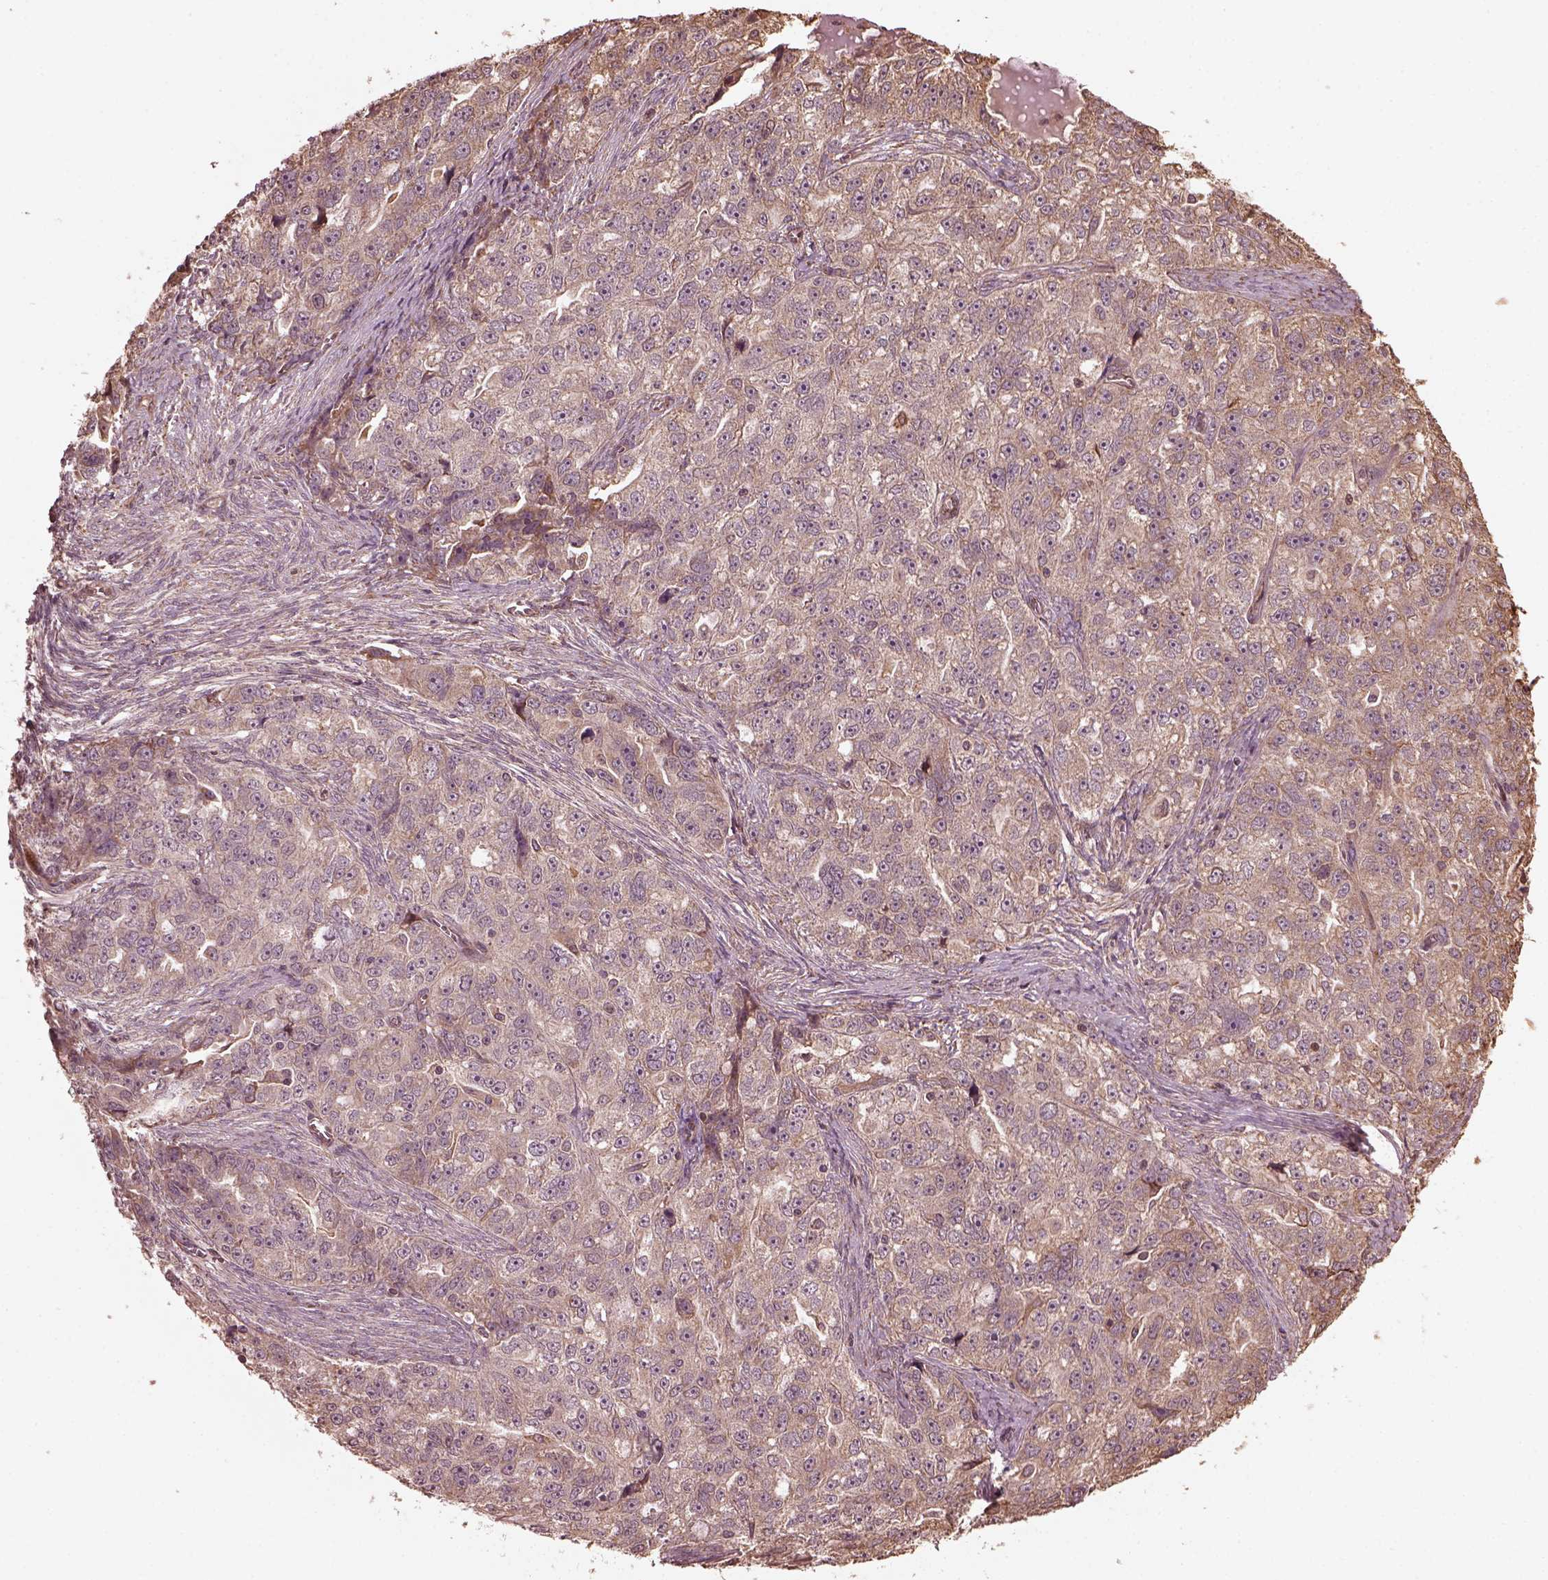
{"staining": {"intensity": "weak", "quantity": "25%-75%", "location": "cytoplasmic/membranous"}, "tissue": "ovarian cancer", "cell_type": "Tumor cells", "image_type": "cancer", "snomed": [{"axis": "morphology", "description": "Cystadenocarcinoma, serous, NOS"}, {"axis": "topography", "description": "Ovary"}], "caption": "There is low levels of weak cytoplasmic/membranous positivity in tumor cells of ovarian serous cystadenocarcinoma, as demonstrated by immunohistochemical staining (brown color).", "gene": "ZNF292", "patient": {"sex": "female", "age": 51}}